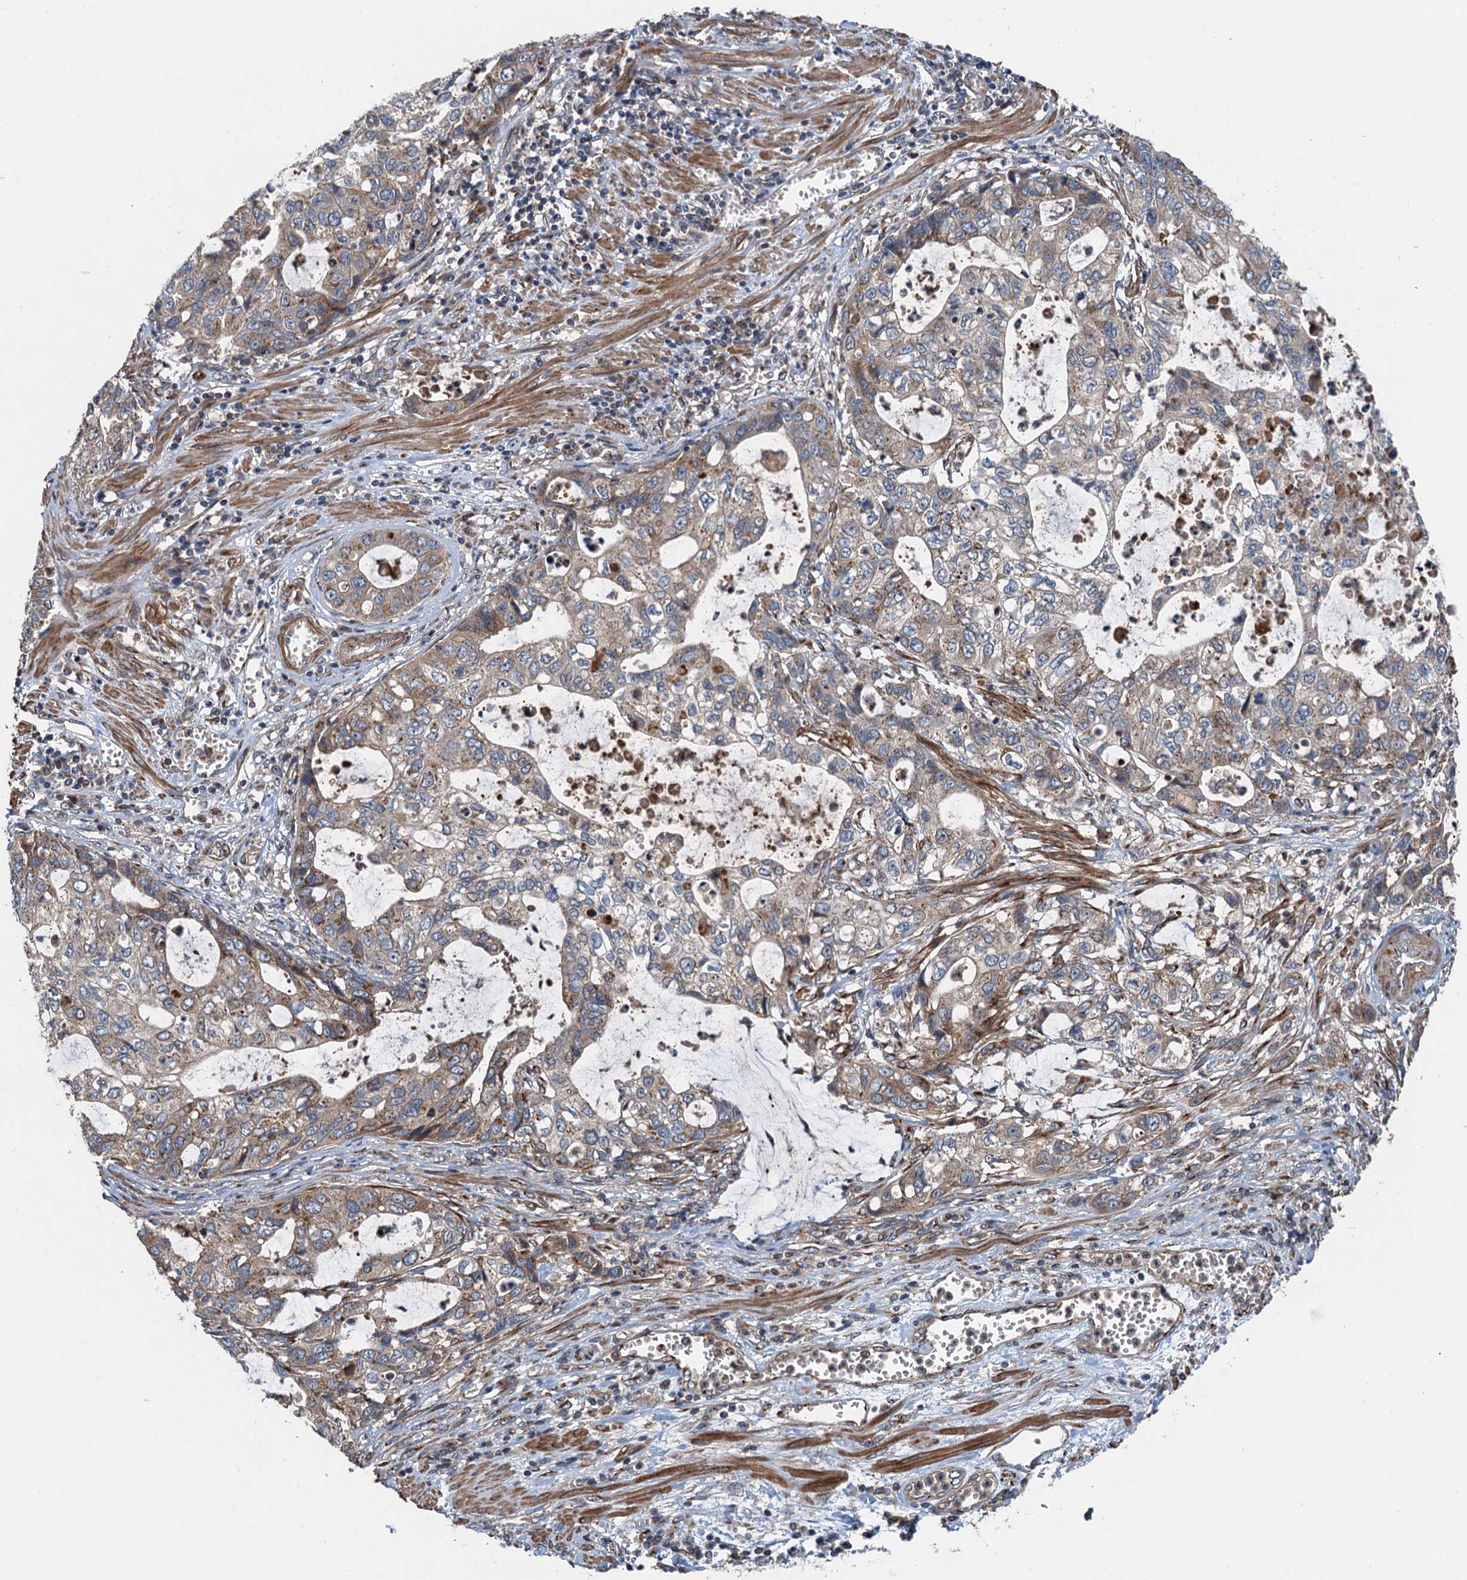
{"staining": {"intensity": "weak", "quantity": "25%-75%", "location": "cytoplasmic/membranous"}, "tissue": "stomach cancer", "cell_type": "Tumor cells", "image_type": "cancer", "snomed": [{"axis": "morphology", "description": "Adenocarcinoma, NOS"}, {"axis": "topography", "description": "Stomach, upper"}], "caption": "High-magnification brightfield microscopy of stomach cancer stained with DAB (brown) and counterstained with hematoxylin (blue). tumor cells exhibit weak cytoplasmic/membranous expression is present in approximately25%-75% of cells. The staining is performed using DAB brown chromogen to label protein expression. The nuclei are counter-stained blue using hematoxylin.", "gene": "ANKRD26", "patient": {"sex": "female", "age": 52}}